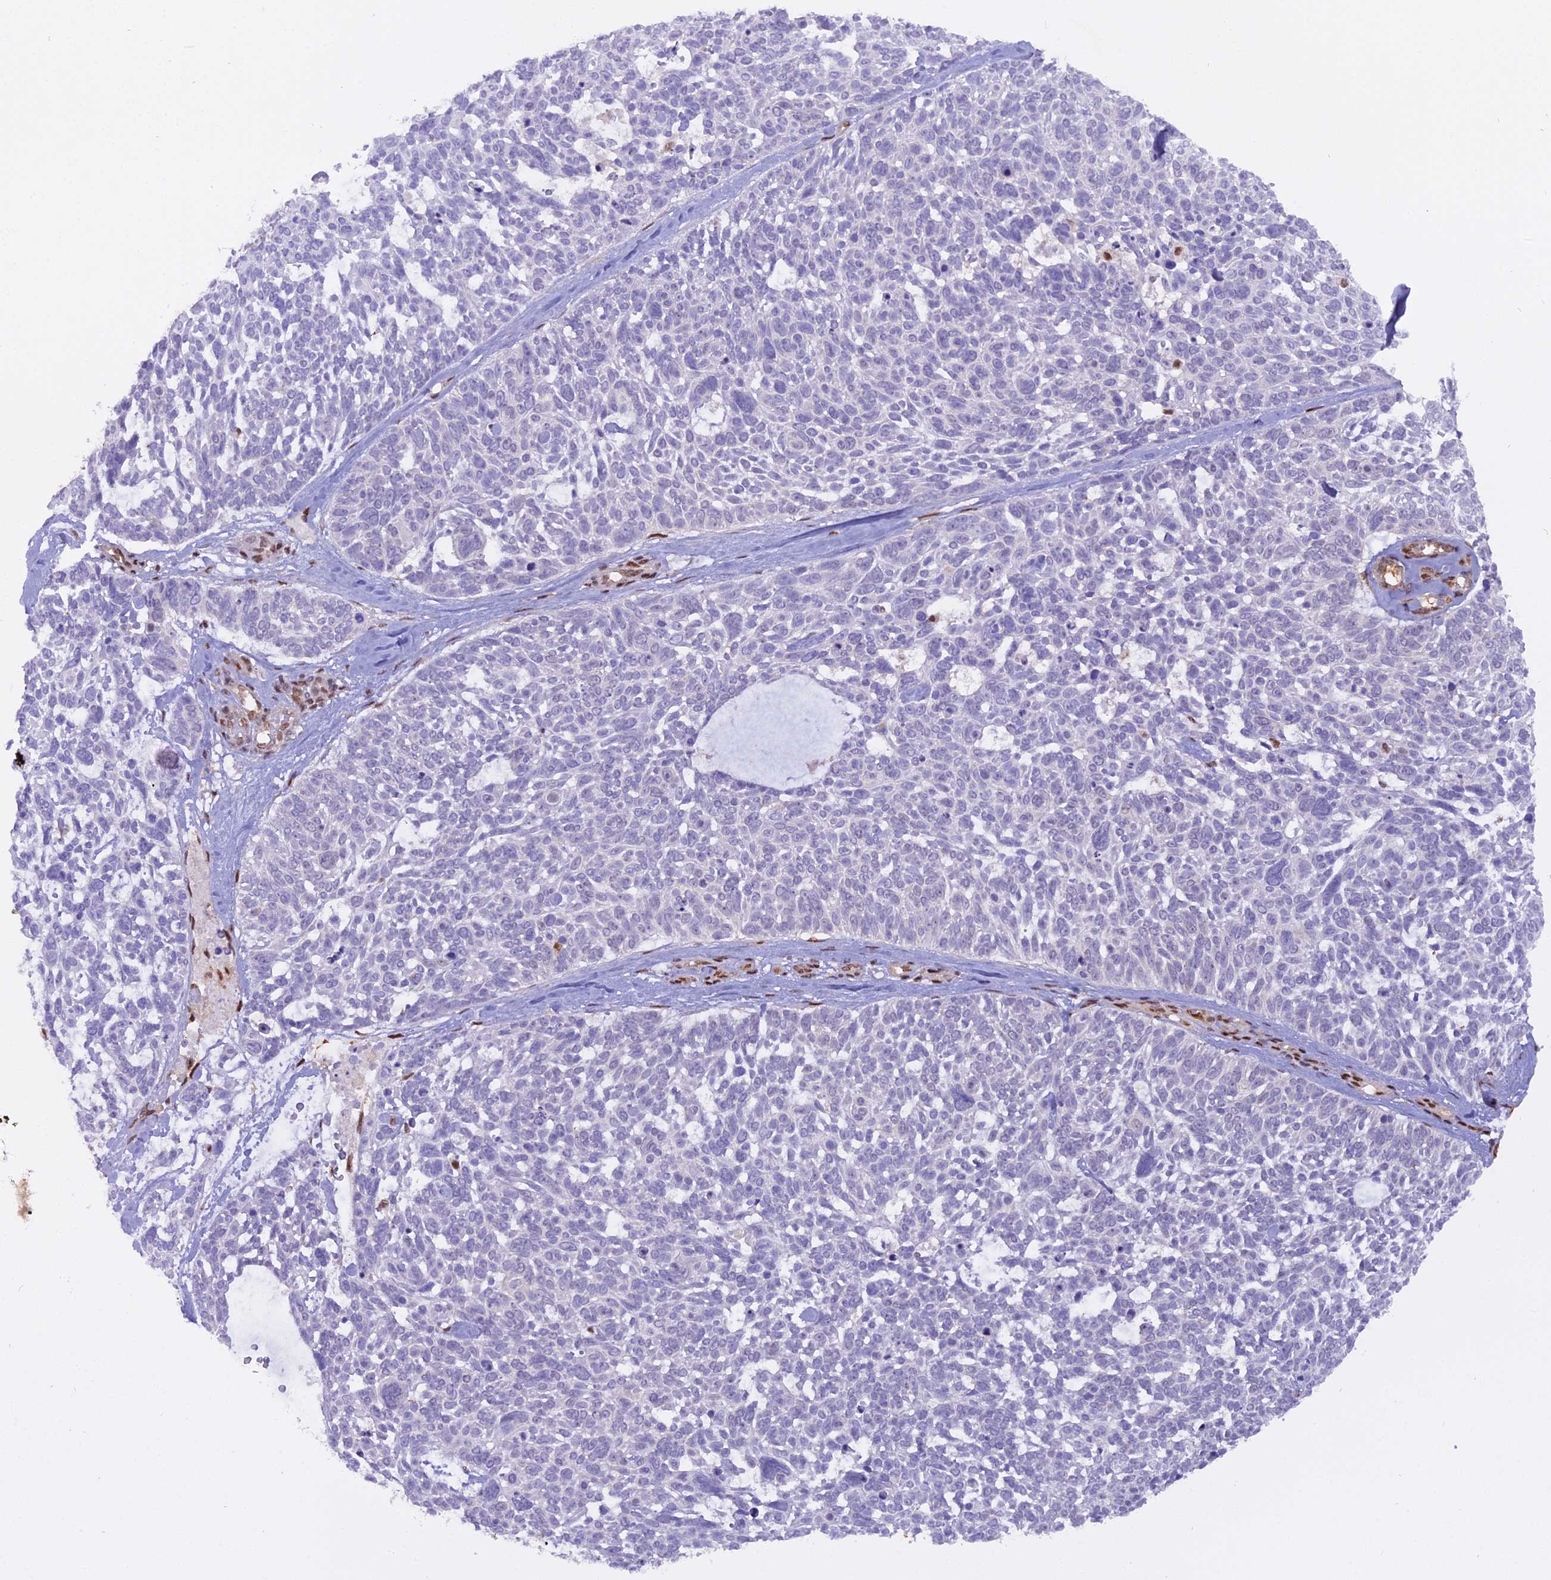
{"staining": {"intensity": "negative", "quantity": "none", "location": "none"}, "tissue": "skin cancer", "cell_type": "Tumor cells", "image_type": "cancer", "snomed": [{"axis": "morphology", "description": "Basal cell carcinoma"}, {"axis": "topography", "description": "Skin"}], "caption": "Immunohistochemistry (IHC) of human basal cell carcinoma (skin) exhibits no positivity in tumor cells. (Brightfield microscopy of DAB IHC at high magnification).", "gene": "NPEPL1", "patient": {"sex": "male", "age": 88}}